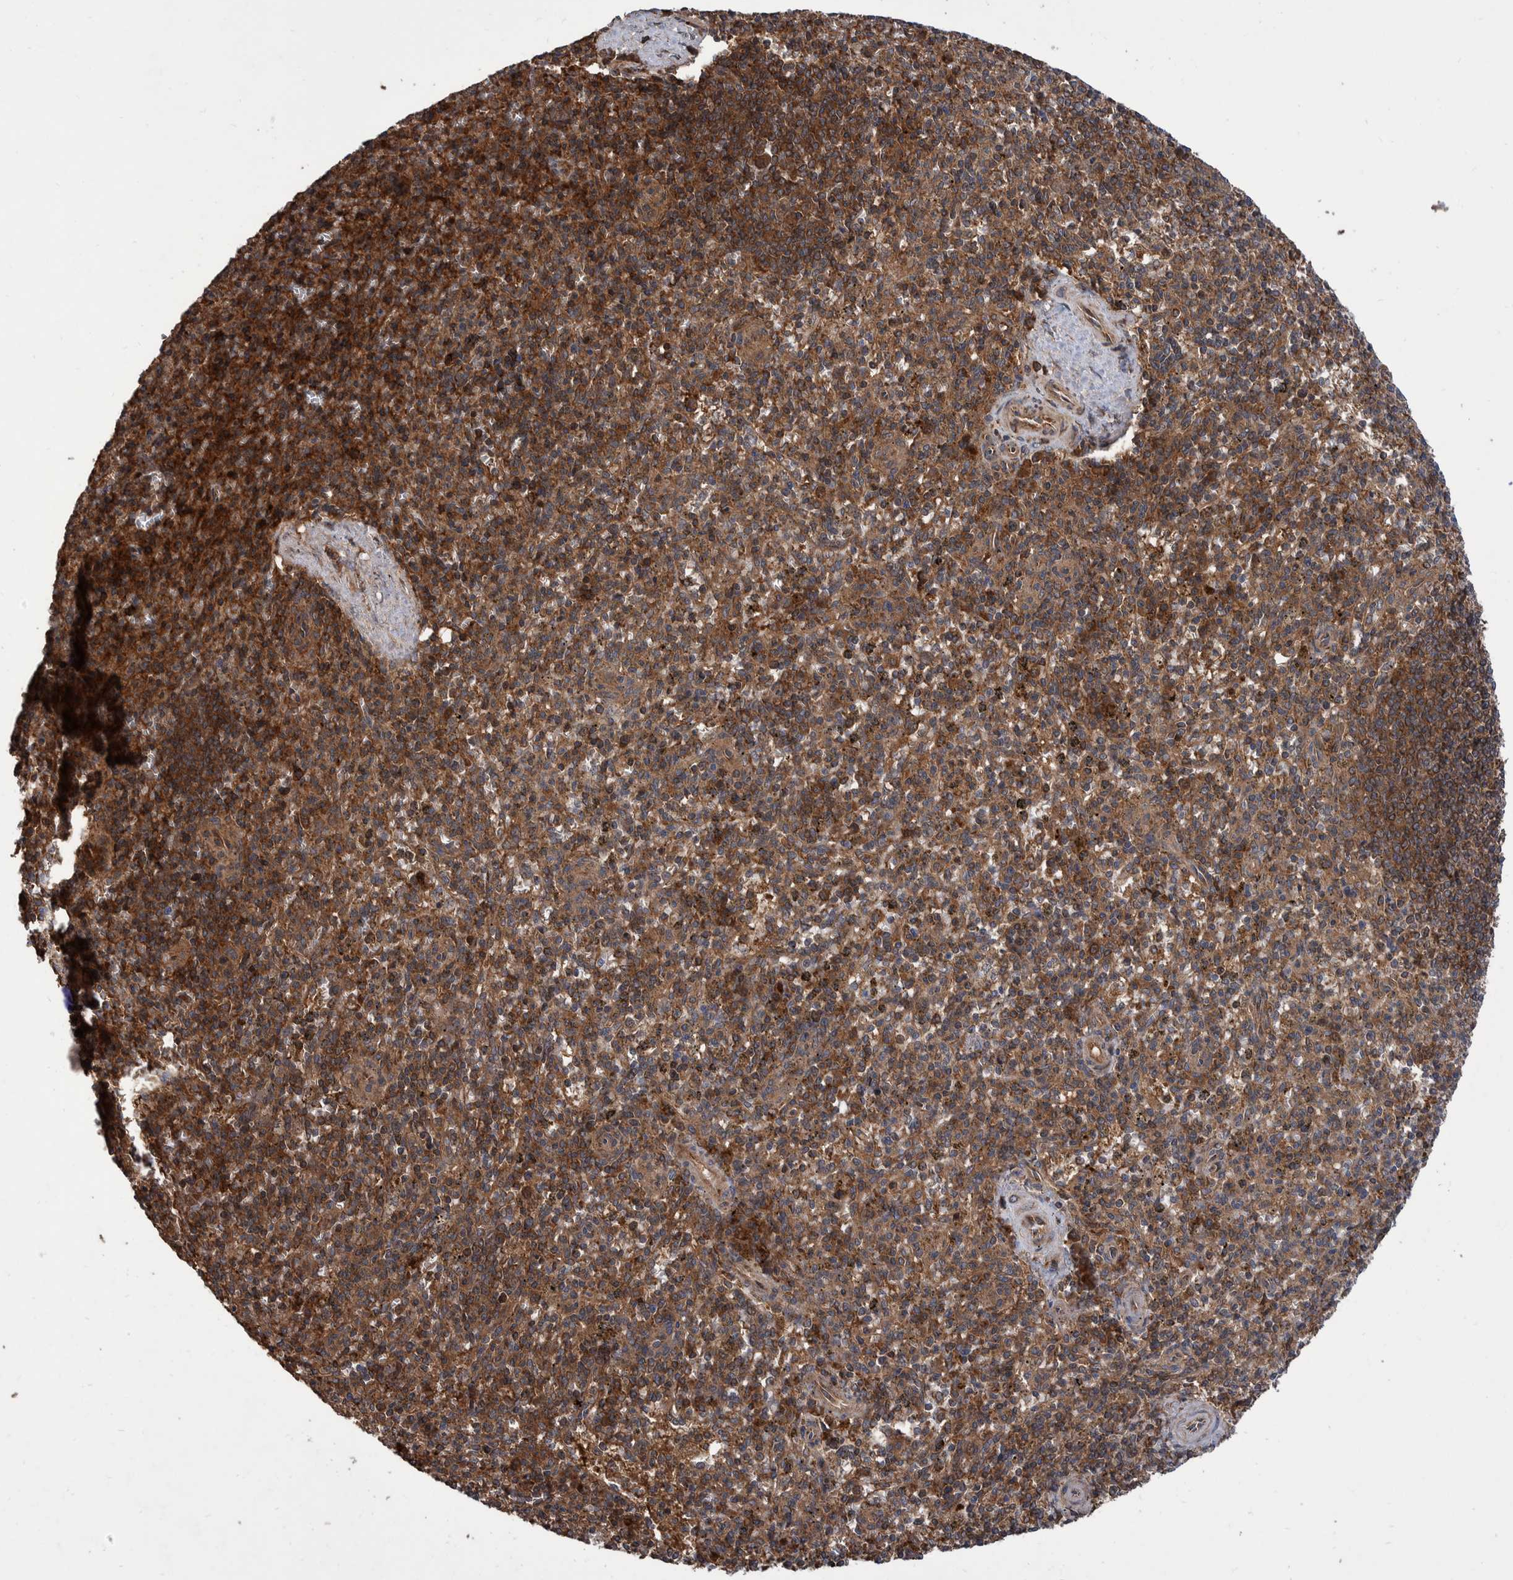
{"staining": {"intensity": "strong", "quantity": ">75%", "location": "cytoplasmic/membranous"}, "tissue": "spleen", "cell_type": "Cells in red pulp", "image_type": "normal", "snomed": [{"axis": "morphology", "description": "Normal tissue, NOS"}, {"axis": "topography", "description": "Spleen"}], "caption": "Immunohistochemical staining of normal human spleen exhibits strong cytoplasmic/membranous protein positivity in approximately >75% of cells in red pulp.", "gene": "VBP1", "patient": {"sex": "male", "age": 72}}